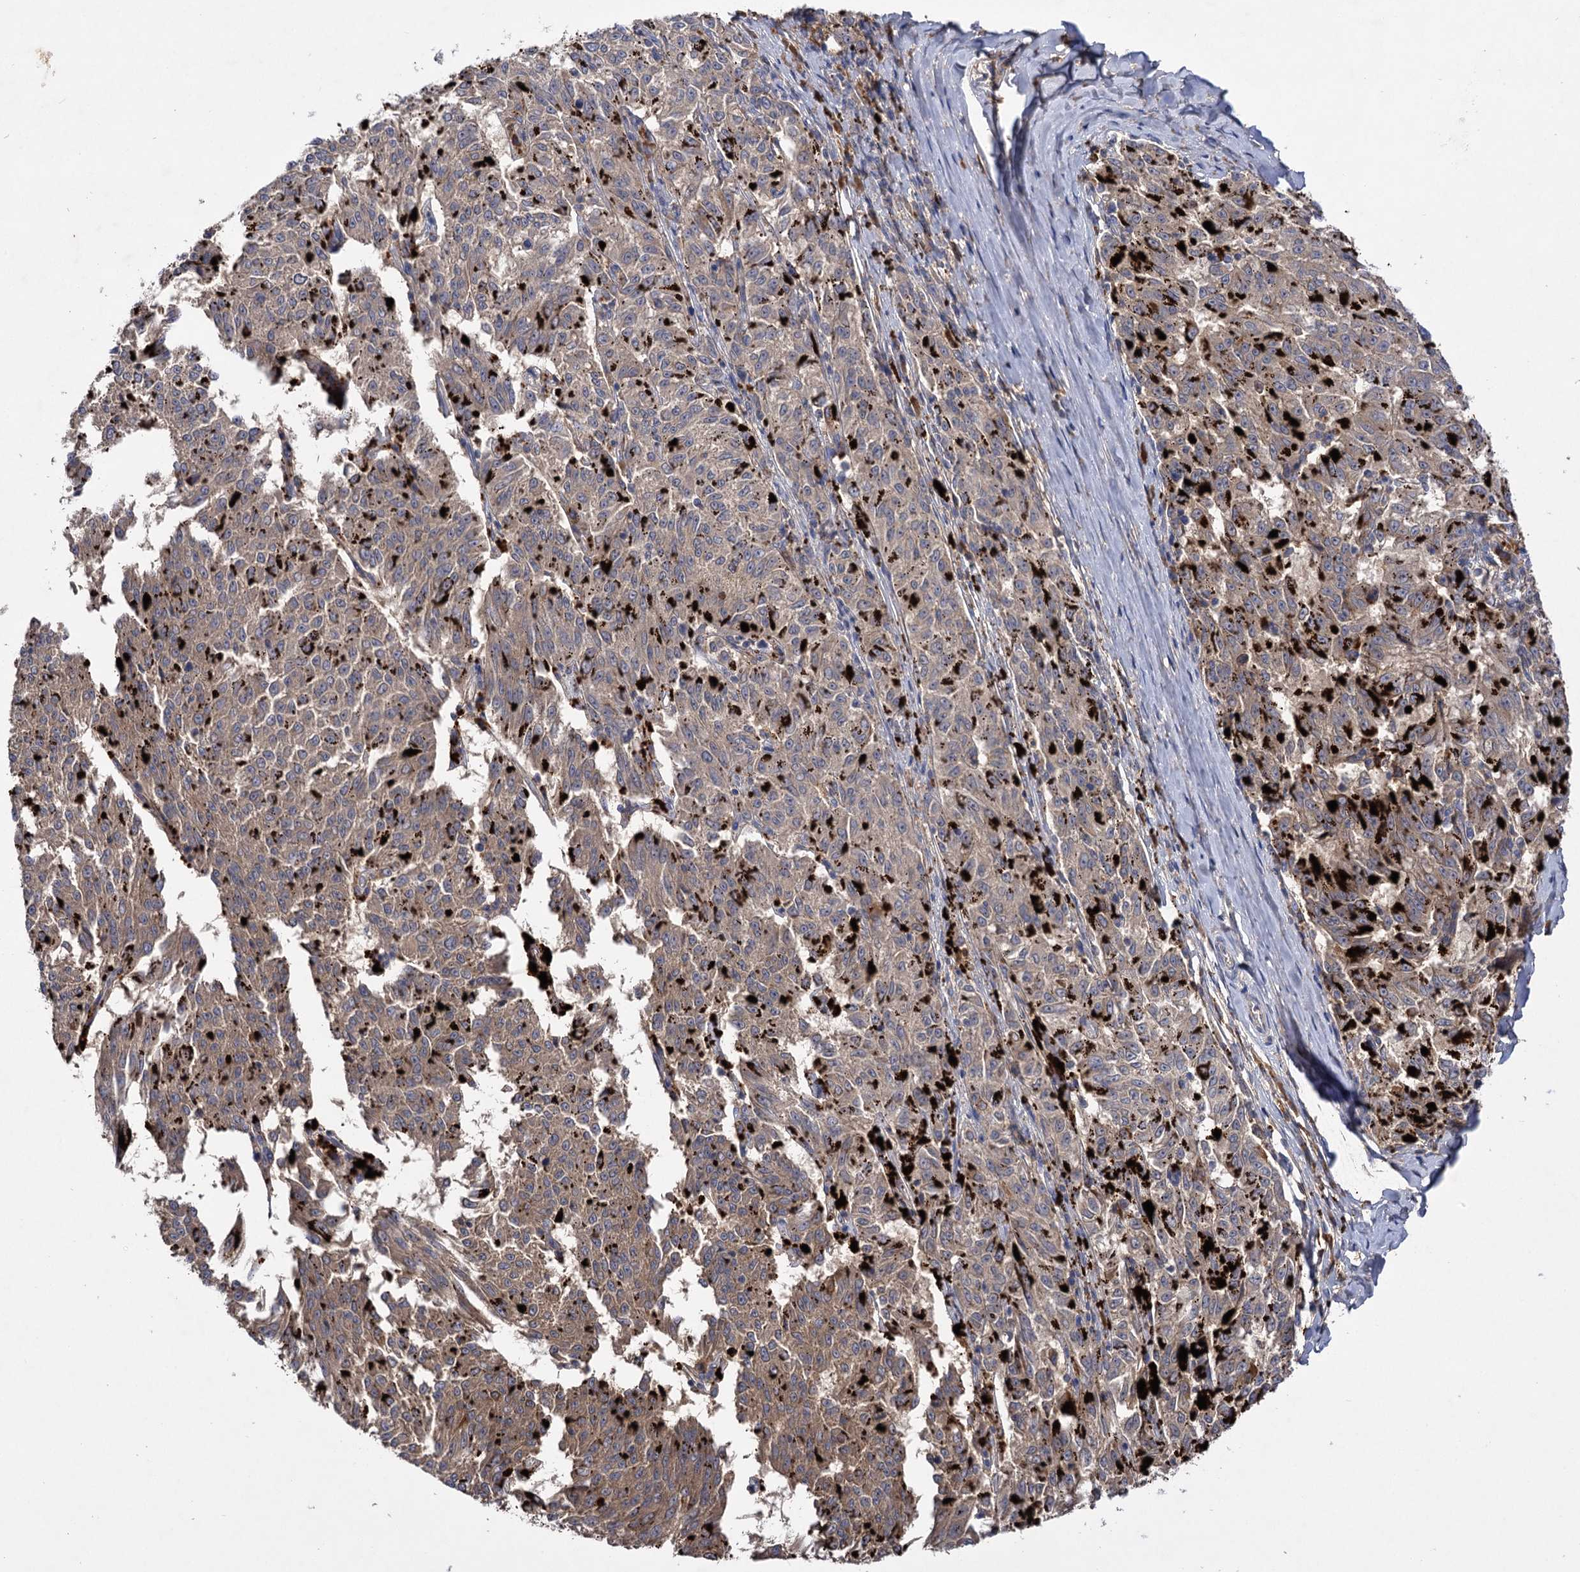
{"staining": {"intensity": "weak", "quantity": "25%-75%", "location": "cytoplasmic/membranous"}, "tissue": "melanoma", "cell_type": "Tumor cells", "image_type": "cancer", "snomed": [{"axis": "morphology", "description": "Malignant melanoma, NOS"}, {"axis": "topography", "description": "Skin"}], "caption": "IHC image of neoplastic tissue: malignant melanoma stained using immunohistochemistry reveals low levels of weak protein expression localized specifically in the cytoplasmic/membranous of tumor cells, appearing as a cytoplasmic/membranous brown color.", "gene": "USP50", "patient": {"sex": "female", "age": 72}}